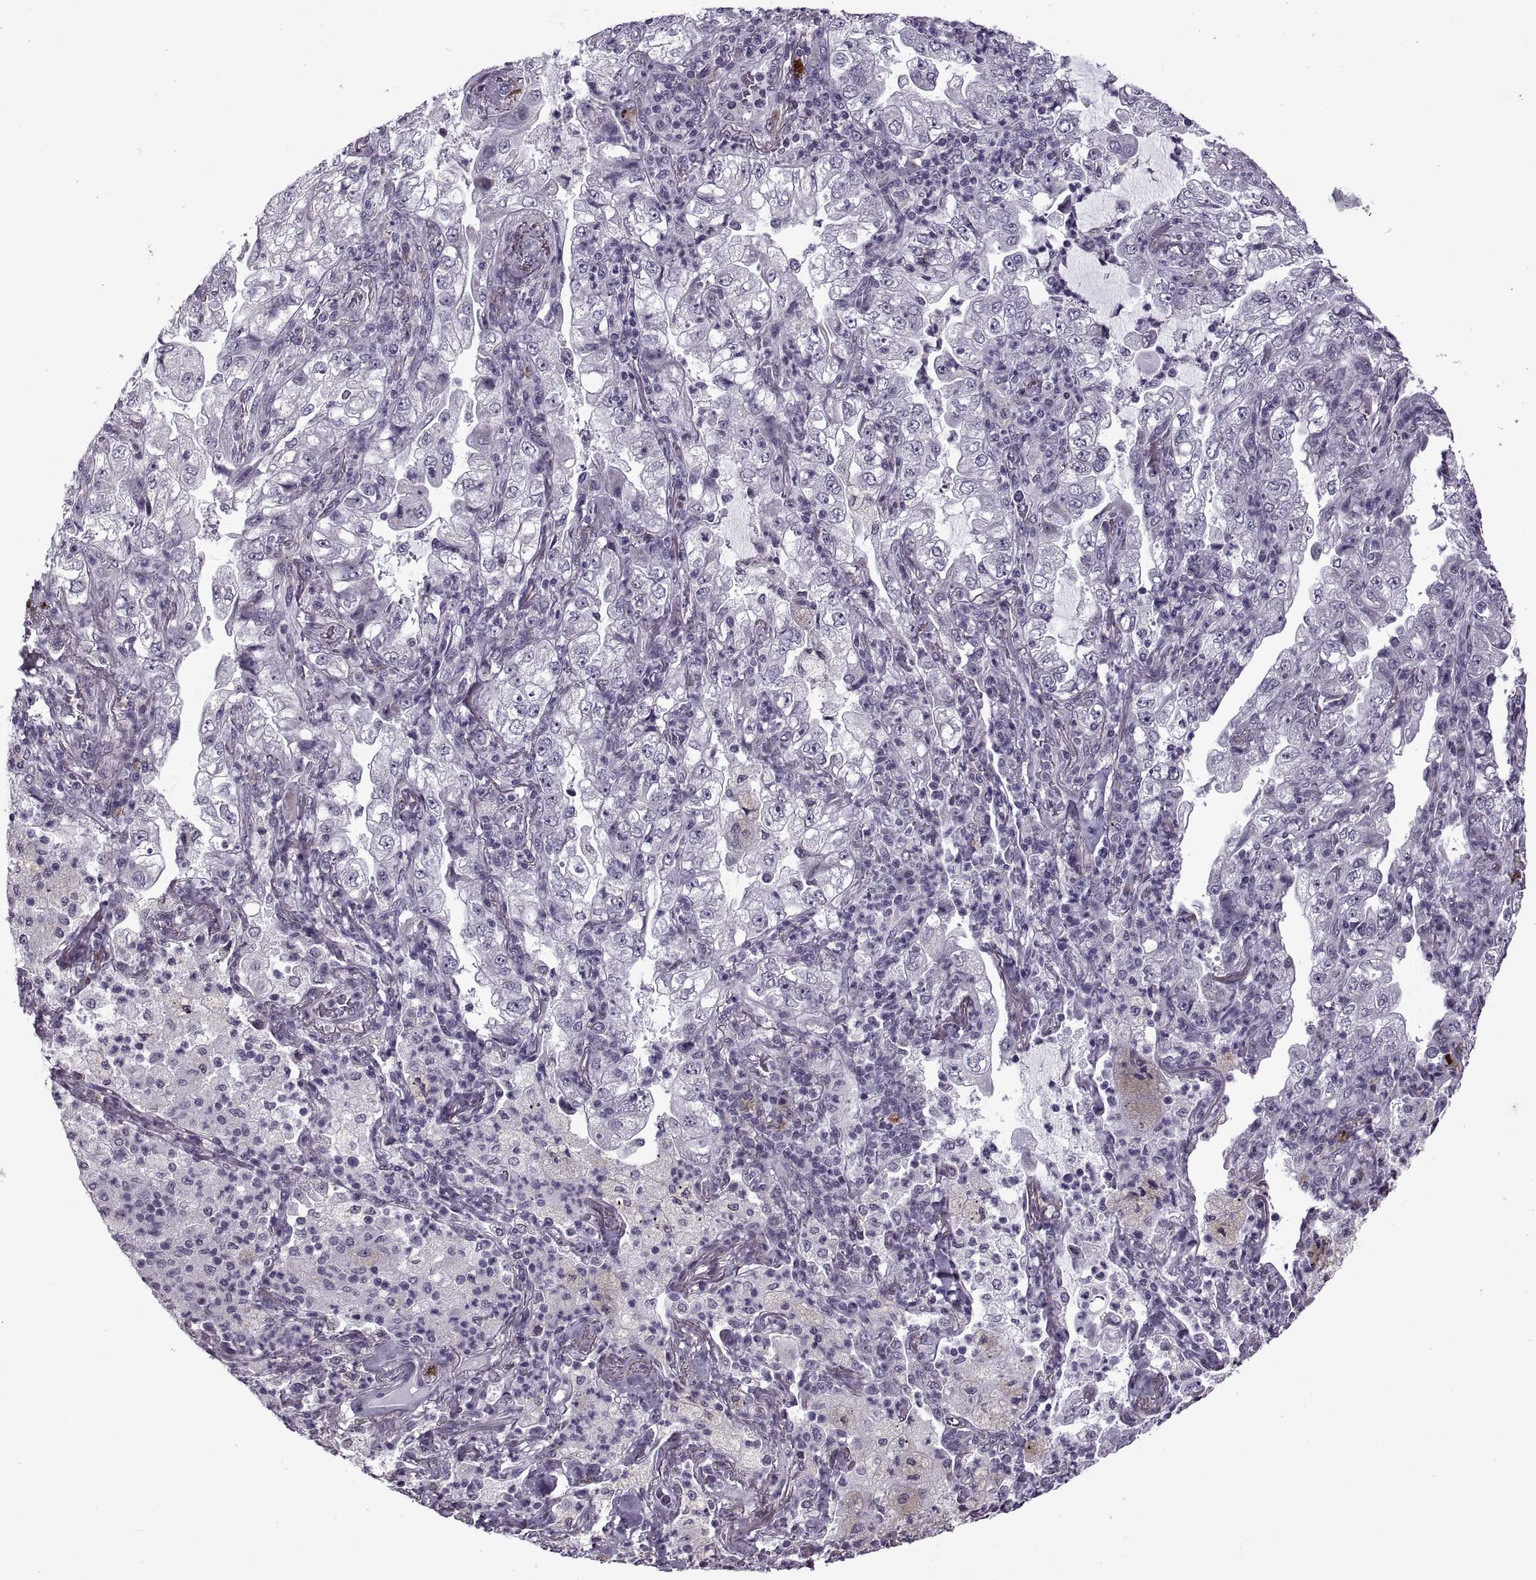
{"staining": {"intensity": "negative", "quantity": "none", "location": "none"}, "tissue": "lung cancer", "cell_type": "Tumor cells", "image_type": "cancer", "snomed": [{"axis": "morphology", "description": "Adenocarcinoma, NOS"}, {"axis": "topography", "description": "Lung"}], "caption": "A histopathology image of adenocarcinoma (lung) stained for a protein shows no brown staining in tumor cells.", "gene": "PRSS37", "patient": {"sex": "female", "age": 73}}